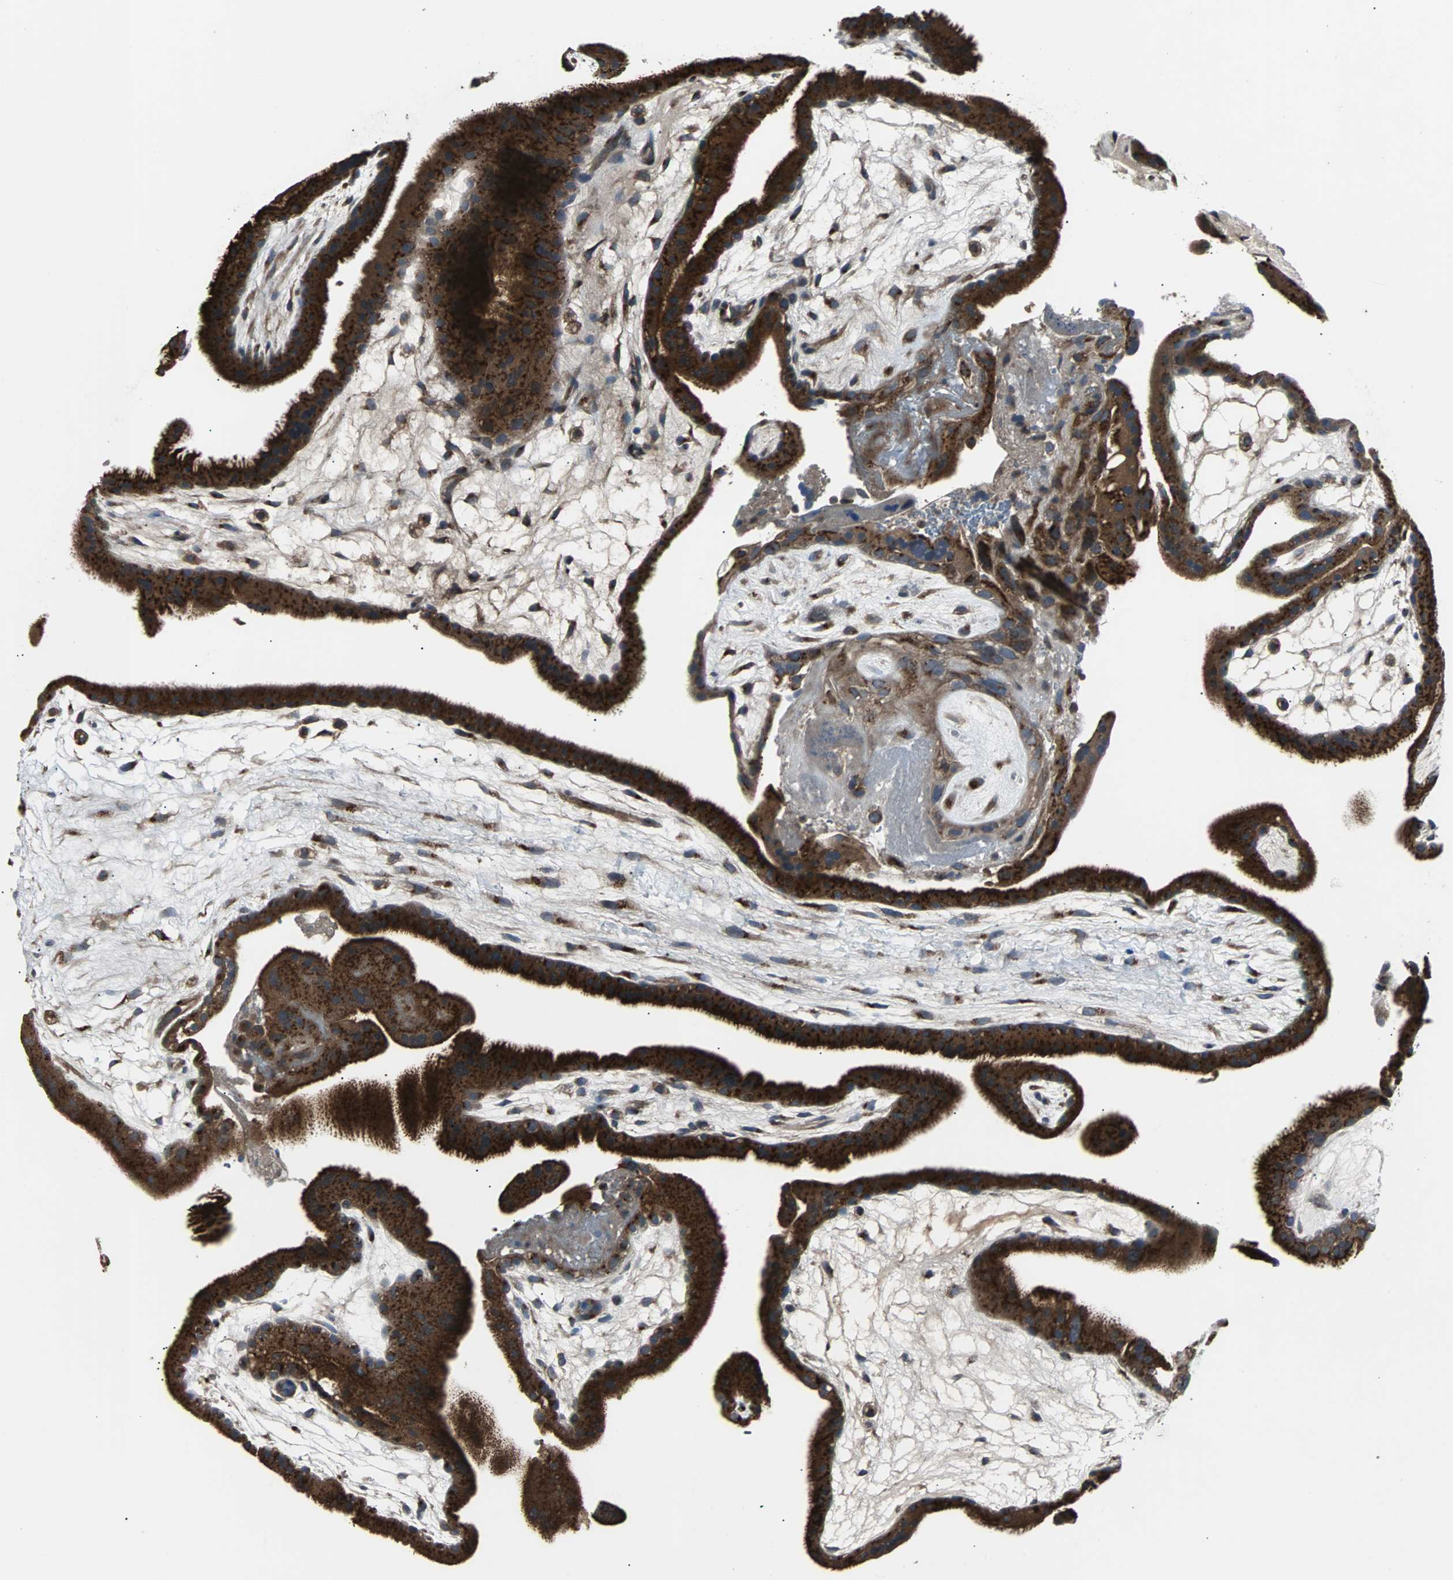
{"staining": {"intensity": "strong", "quantity": ">75%", "location": "cytoplasmic/membranous"}, "tissue": "placenta", "cell_type": "Trophoblastic cells", "image_type": "normal", "snomed": [{"axis": "morphology", "description": "Normal tissue, NOS"}, {"axis": "topography", "description": "Placenta"}], "caption": "Immunohistochemistry (IHC) (DAB) staining of normal human placenta reveals strong cytoplasmic/membranous protein positivity in approximately >75% of trophoblastic cells. (DAB (3,3'-diaminobenzidine) IHC with brightfield microscopy, high magnification).", "gene": "ARF1", "patient": {"sex": "female", "age": 19}}